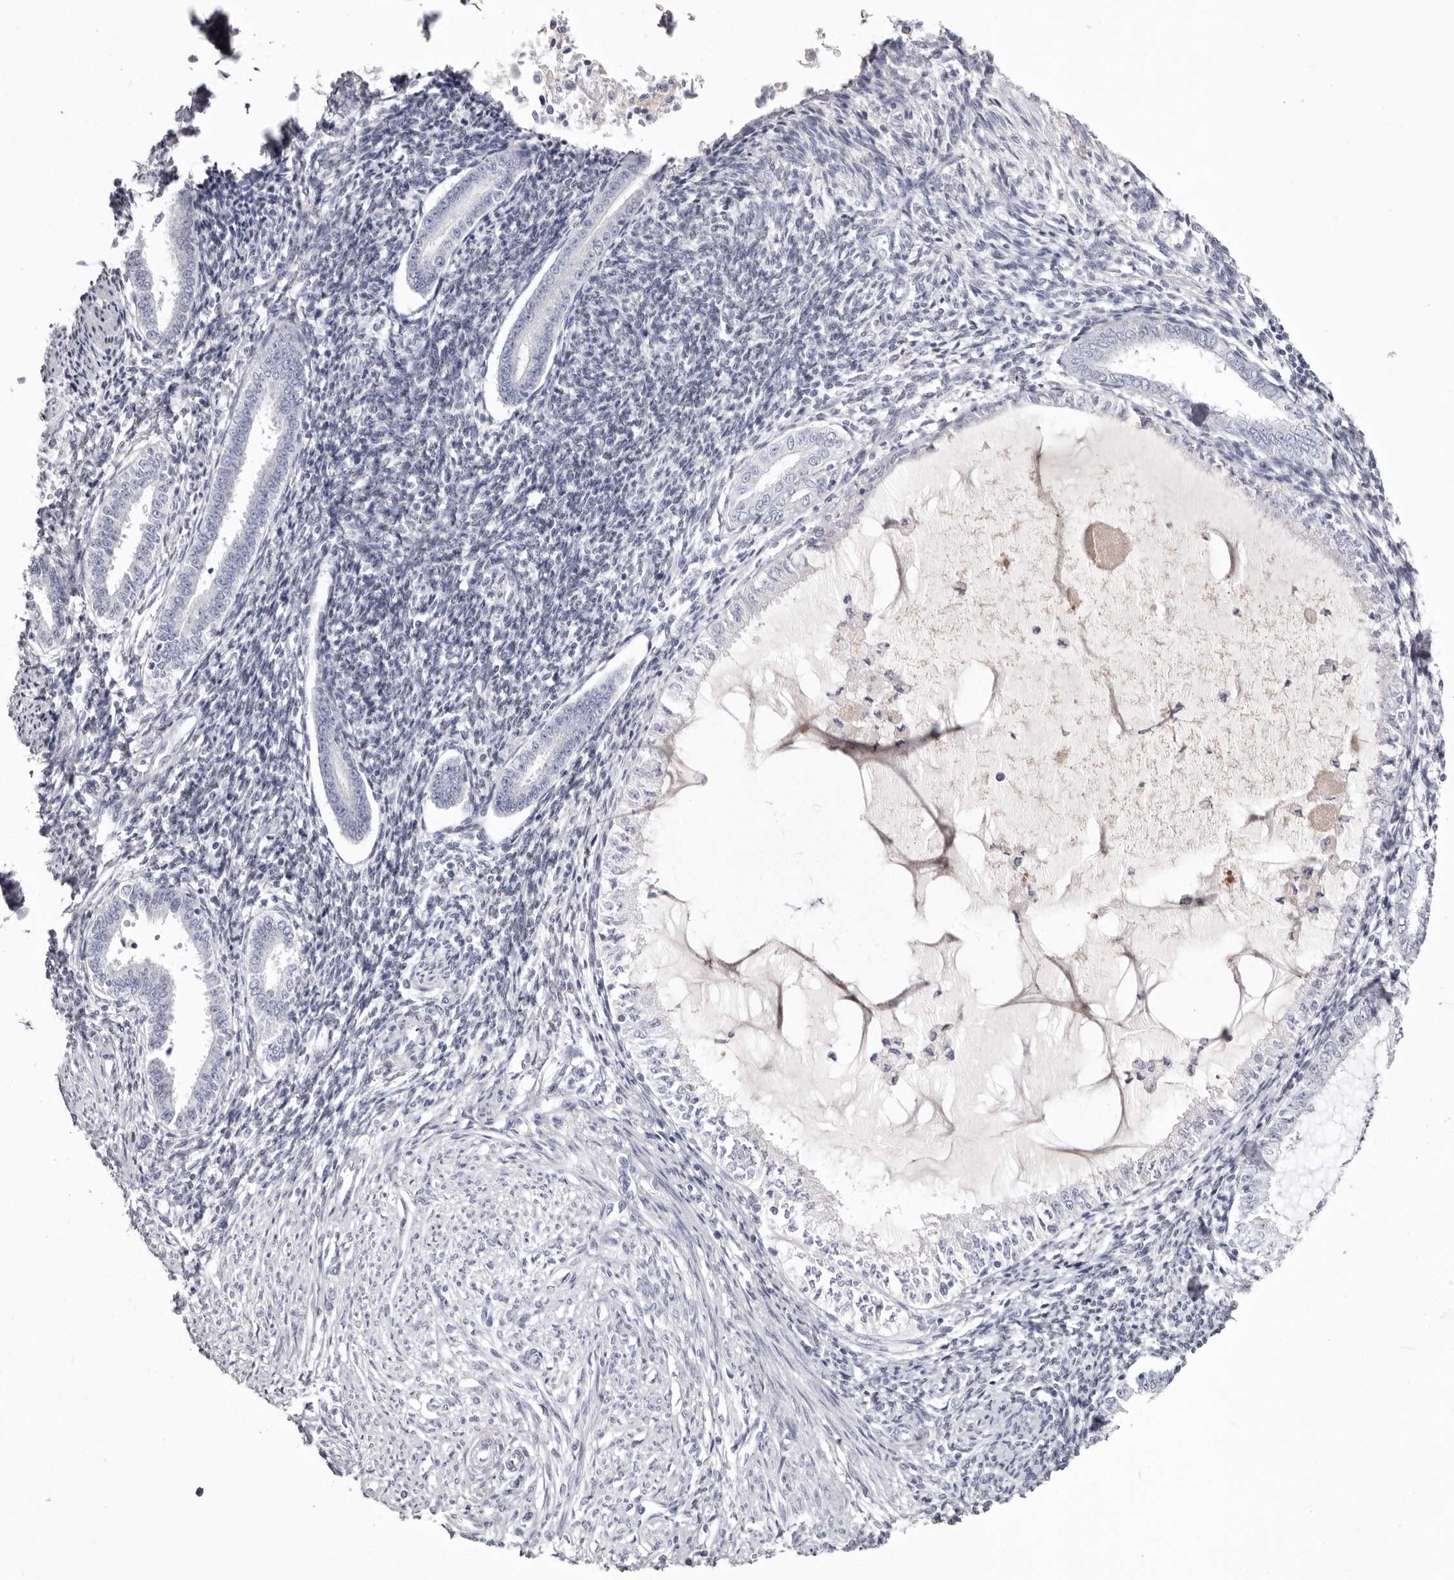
{"staining": {"intensity": "negative", "quantity": "none", "location": "none"}, "tissue": "endometrium", "cell_type": "Cells in endometrial stroma", "image_type": "normal", "snomed": [{"axis": "morphology", "description": "Normal tissue, NOS"}, {"axis": "topography", "description": "Endometrium"}], "caption": "Immunohistochemical staining of normal human endometrium reveals no significant expression in cells in endometrial stroma. The staining is performed using DAB (3,3'-diaminobenzidine) brown chromogen with nuclei counter-stained in using hematoxylin.", "gene": "LPO", "patient": {"sex": "female", "age": 56}}